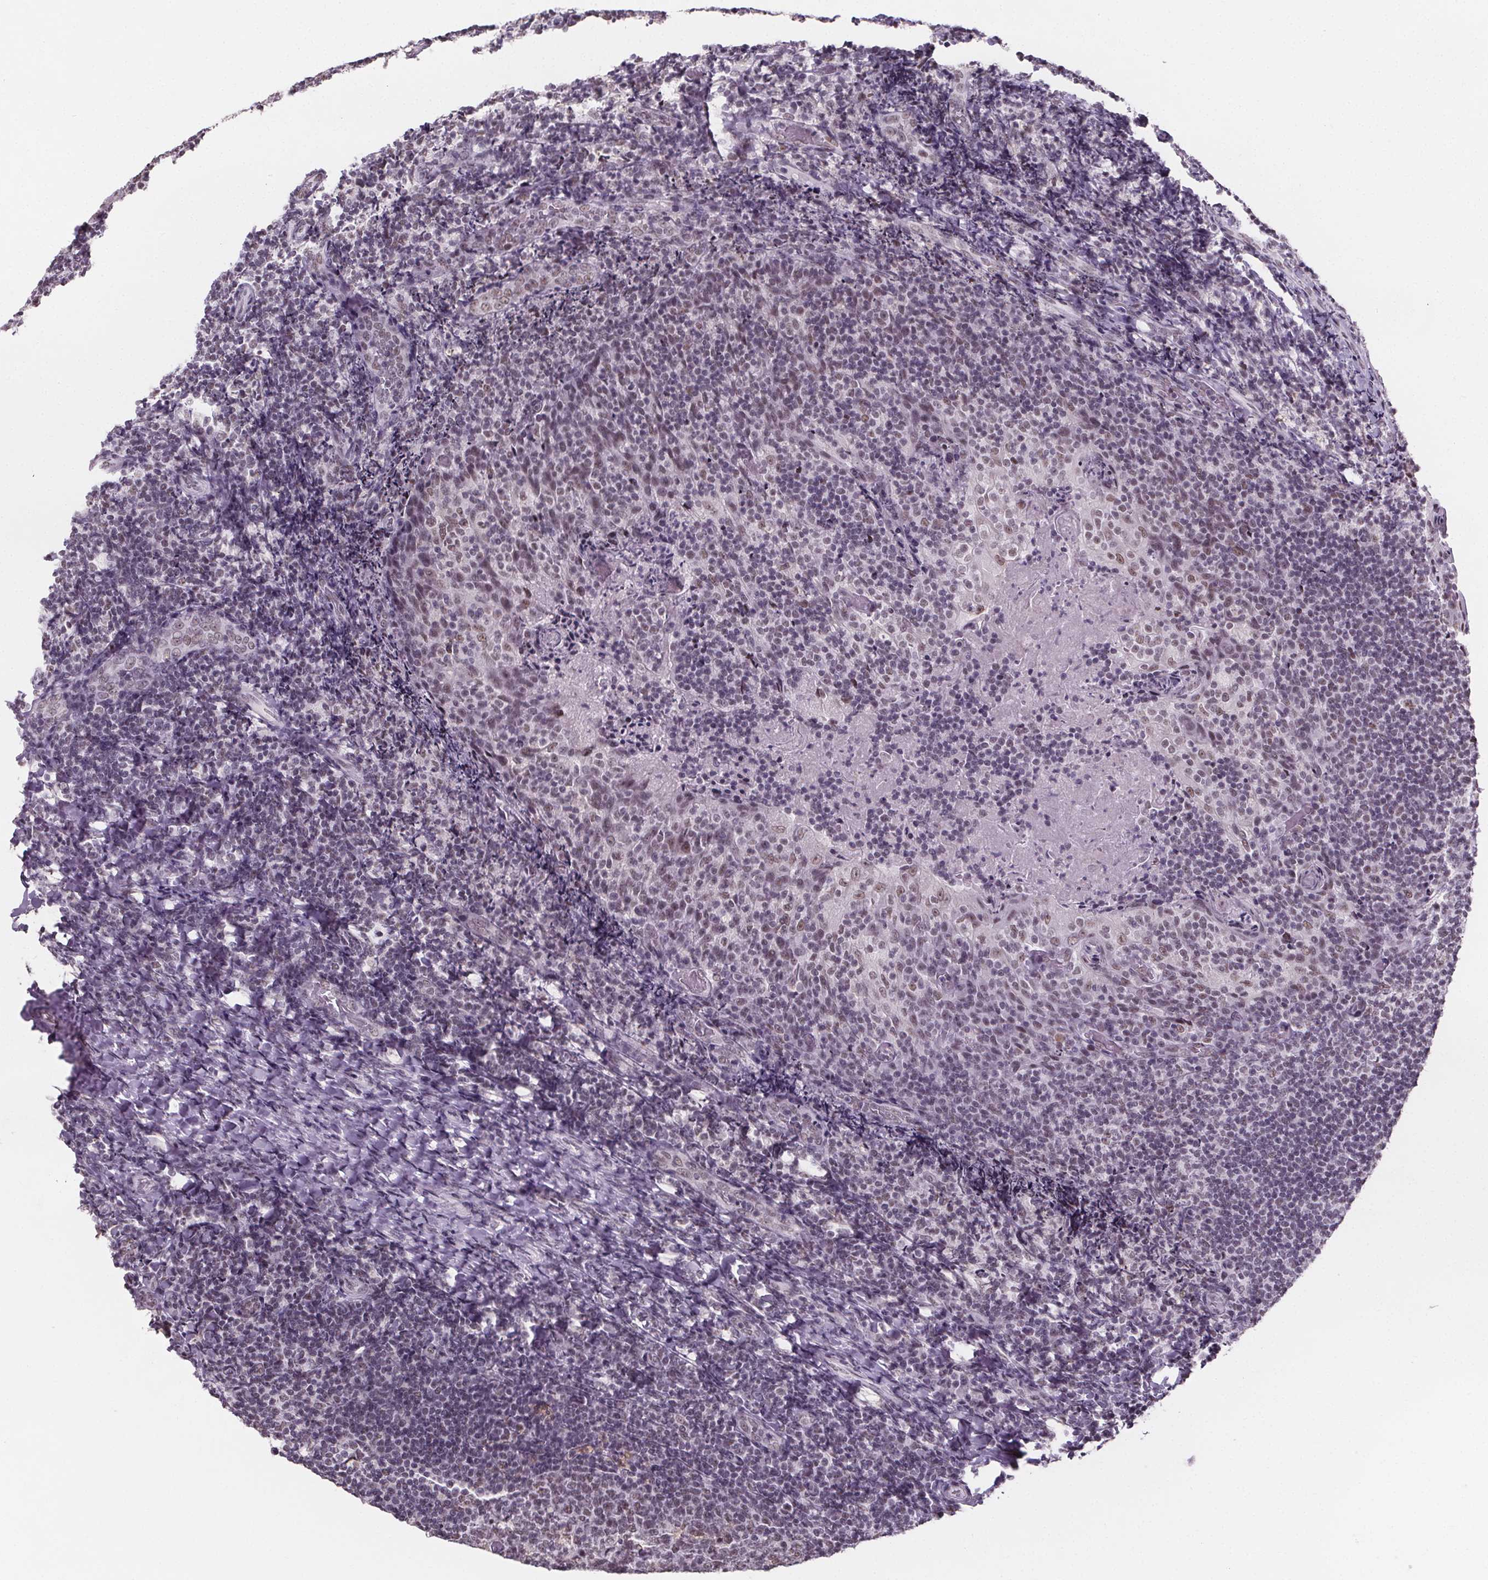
{"staining": {"intensity": "moderate", "quantity": "<25%", "location": "nuclear"}, "tissue": "tonsil", "cell_type": "Germinal center cells", "image_type": "normal", "snomed": [{"axis": "morphology", "description": "Normal tissue, NOS"}, {"axis": "topography", "description": "Tonsil"}], "caption": "Moderate nuclear positivity for a protein is appreciated in approximately <25% of germinal center cells of normal tonsil using immunohistochemistry (IHC).", "gene": "ZNF572", "patient": {"sex": "female", "age": 10}}